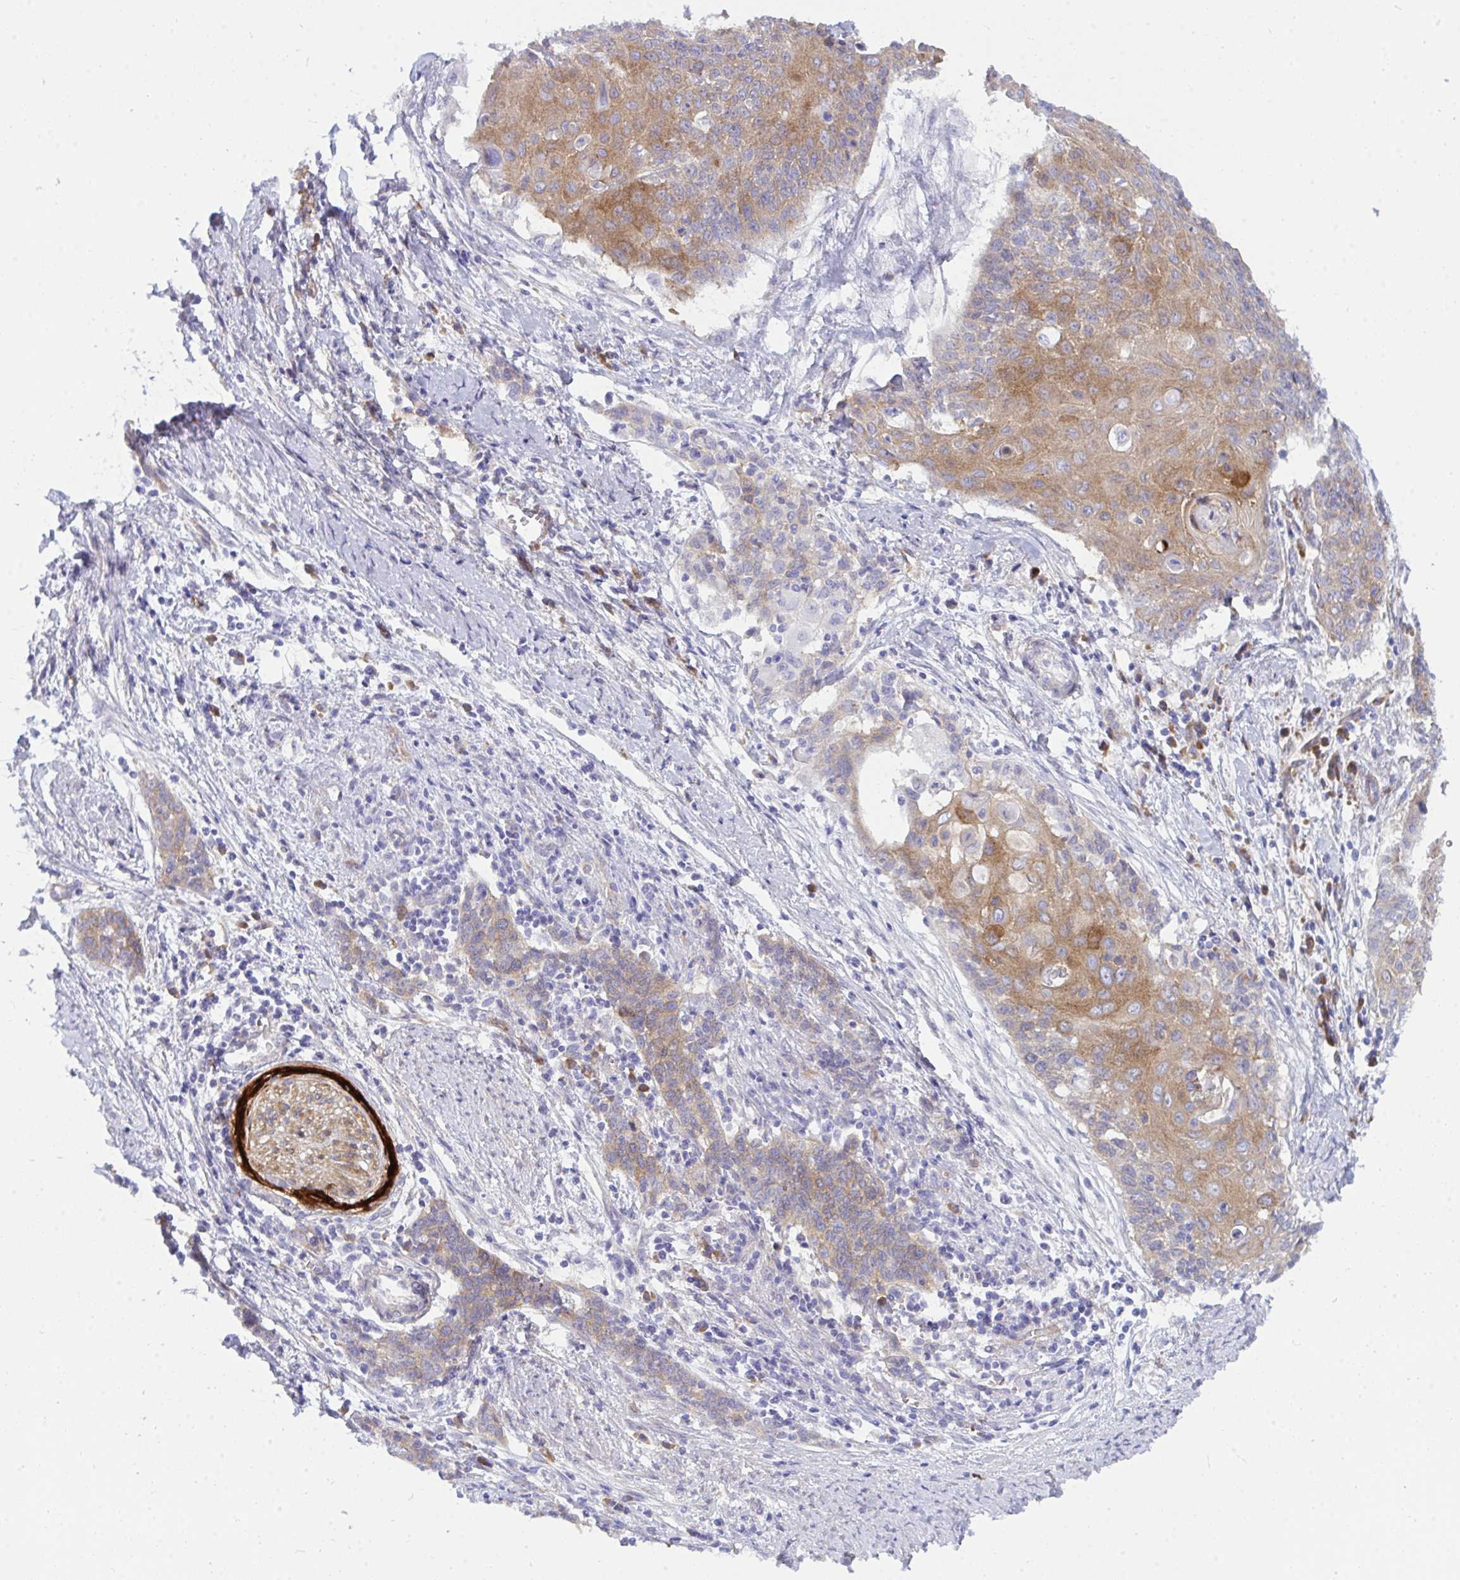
{"staining": {"intensity": "moderate", "quantity": ">75%", "location": "cytoplasmic/membranous"}, "tissue": "cervical cancer", "cell_type": "Tumor cells", "image_type": "cancer", "snomed": [{"axis": "morphology", "description": "Squamous cell carcinoma, NOS"}, {"axis": "topography", "description": "Cervix"}], "caption": "DAB immunohistochemical staining of human cervical cancer exhibits moderate cytoplasmic/membranous protein staining in about >75% of tumor cells.", "gene": "GAB1", "patient": {"sex": "female", "age": 39}}